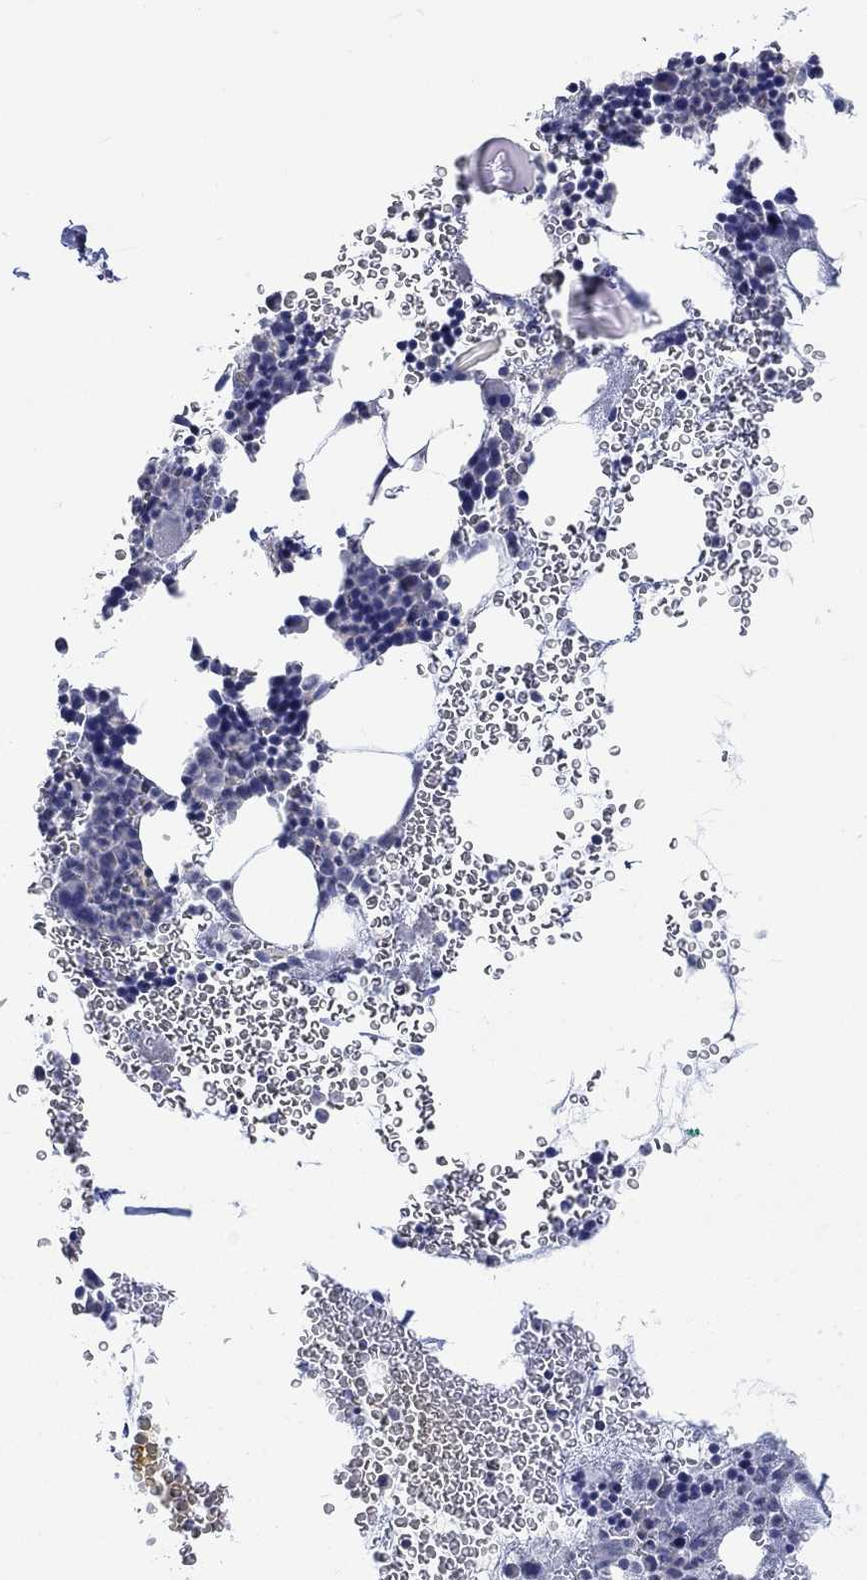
{"staining": {"intensity": "negative", "quantity": "none", "location": "none"}, "tissue": "bone marrow", "cell_type": "Hematopoietic cells", "image_type": "normal", "snomed": [{"axis": "morphology", "description": "Normal tissue, NOS"}, {"axis": "topography", "description": "Bone marrow"}], "caption": "Bone marrow stained for a protein using immunohistochemistry (IHC) shows no staining hematopoietic cells.", "gene": "AGRP", "patient": {"sex": "male", "age": 44}}